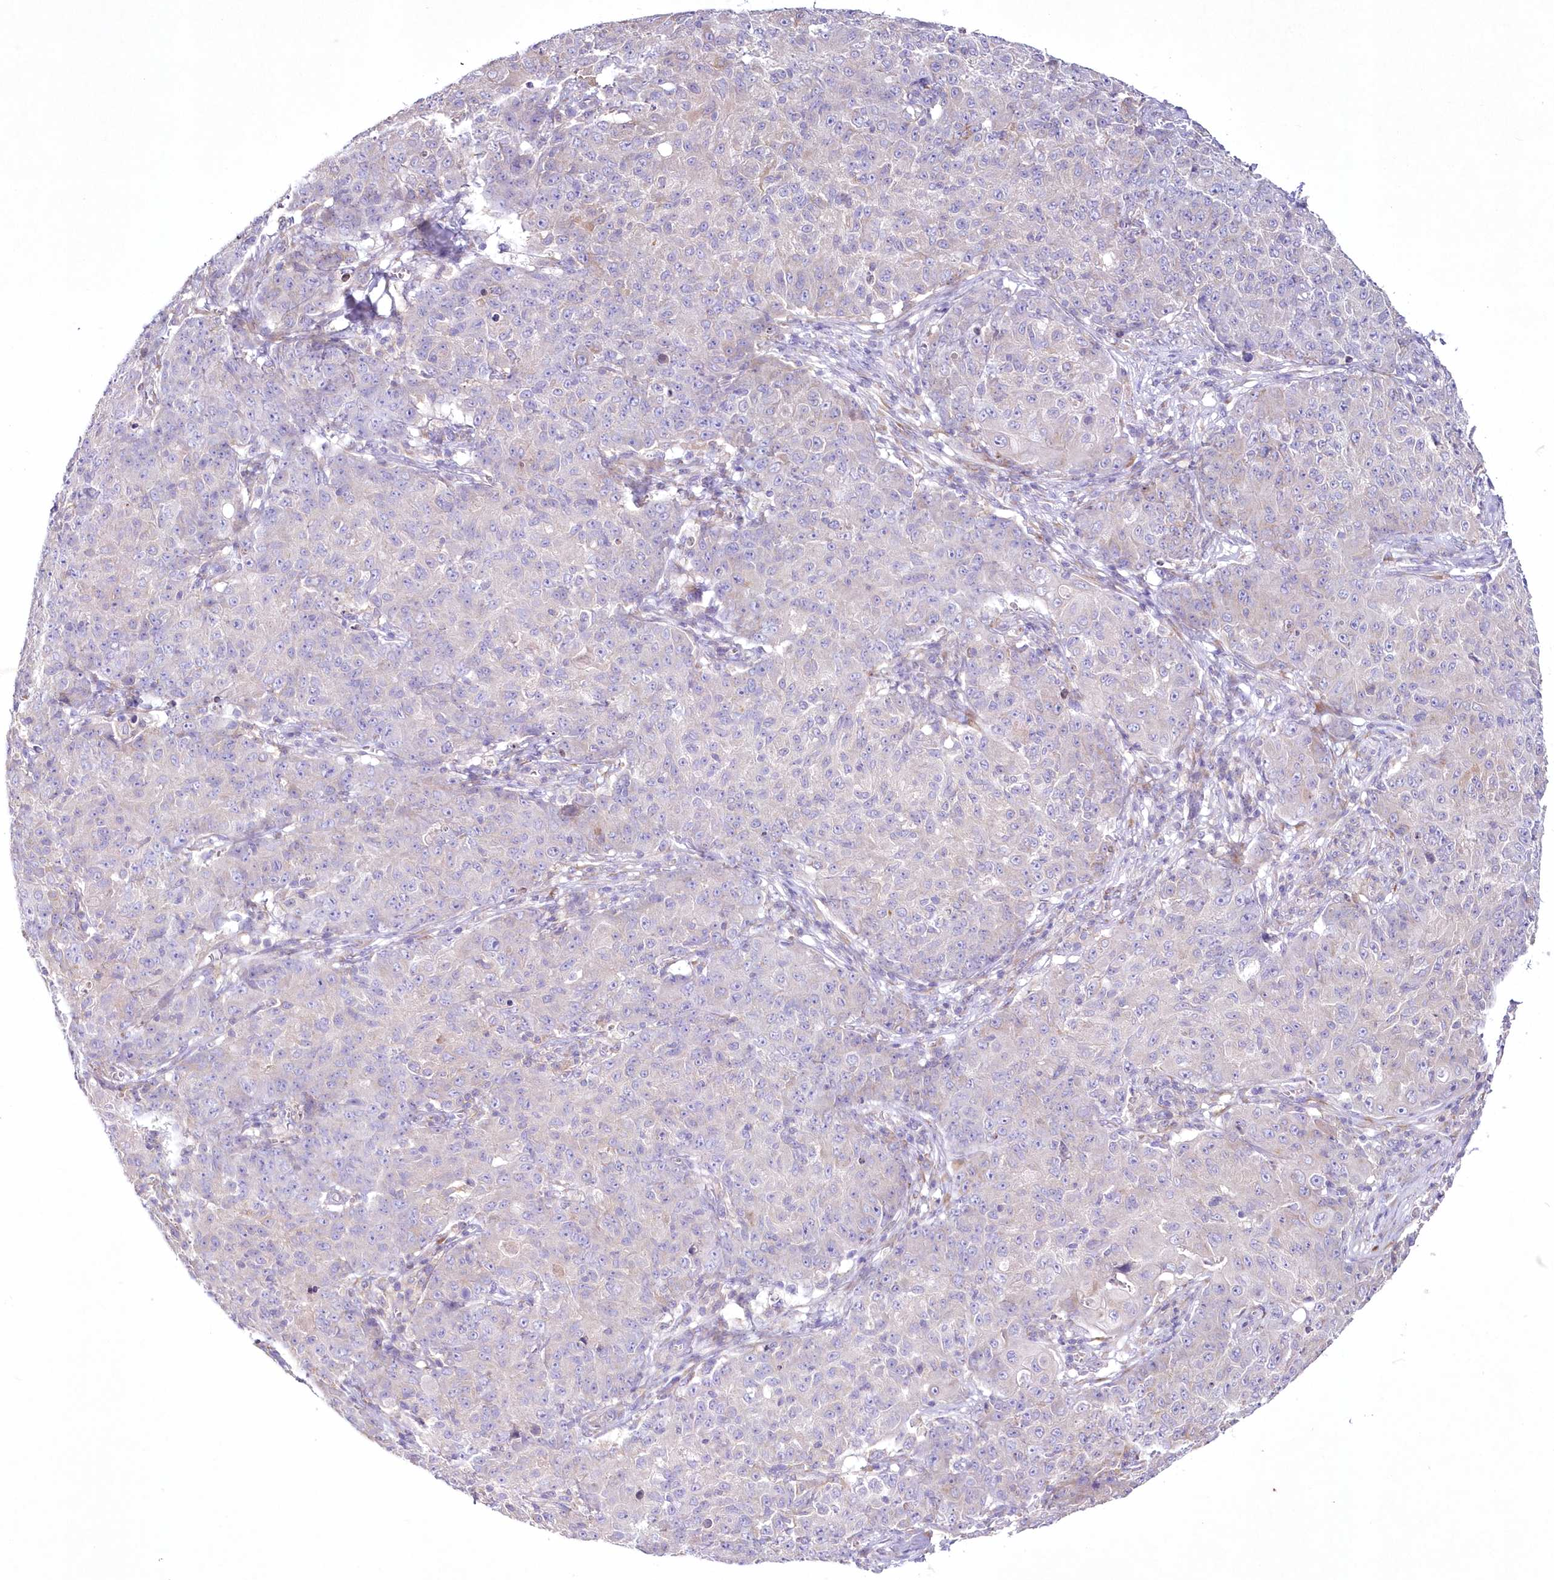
{"staining": {"intensity": "negative", "quantity": "none", "location": "none"}, "tissue": "ovarian cancer", "cell_type": "Tumor cells", "image_type": "cancer", "snomed": [{"axis": "morphology", "description": "Carcinoma, endometroid"}, {"axis": "topography", "description": "Ovary"}], "caption": "An image of human ovarian endometroid carcinoma is negative for staining in tumor cells.", "gene": "ARFGEF3", "patient": {"sex": "female", "age": 42}}